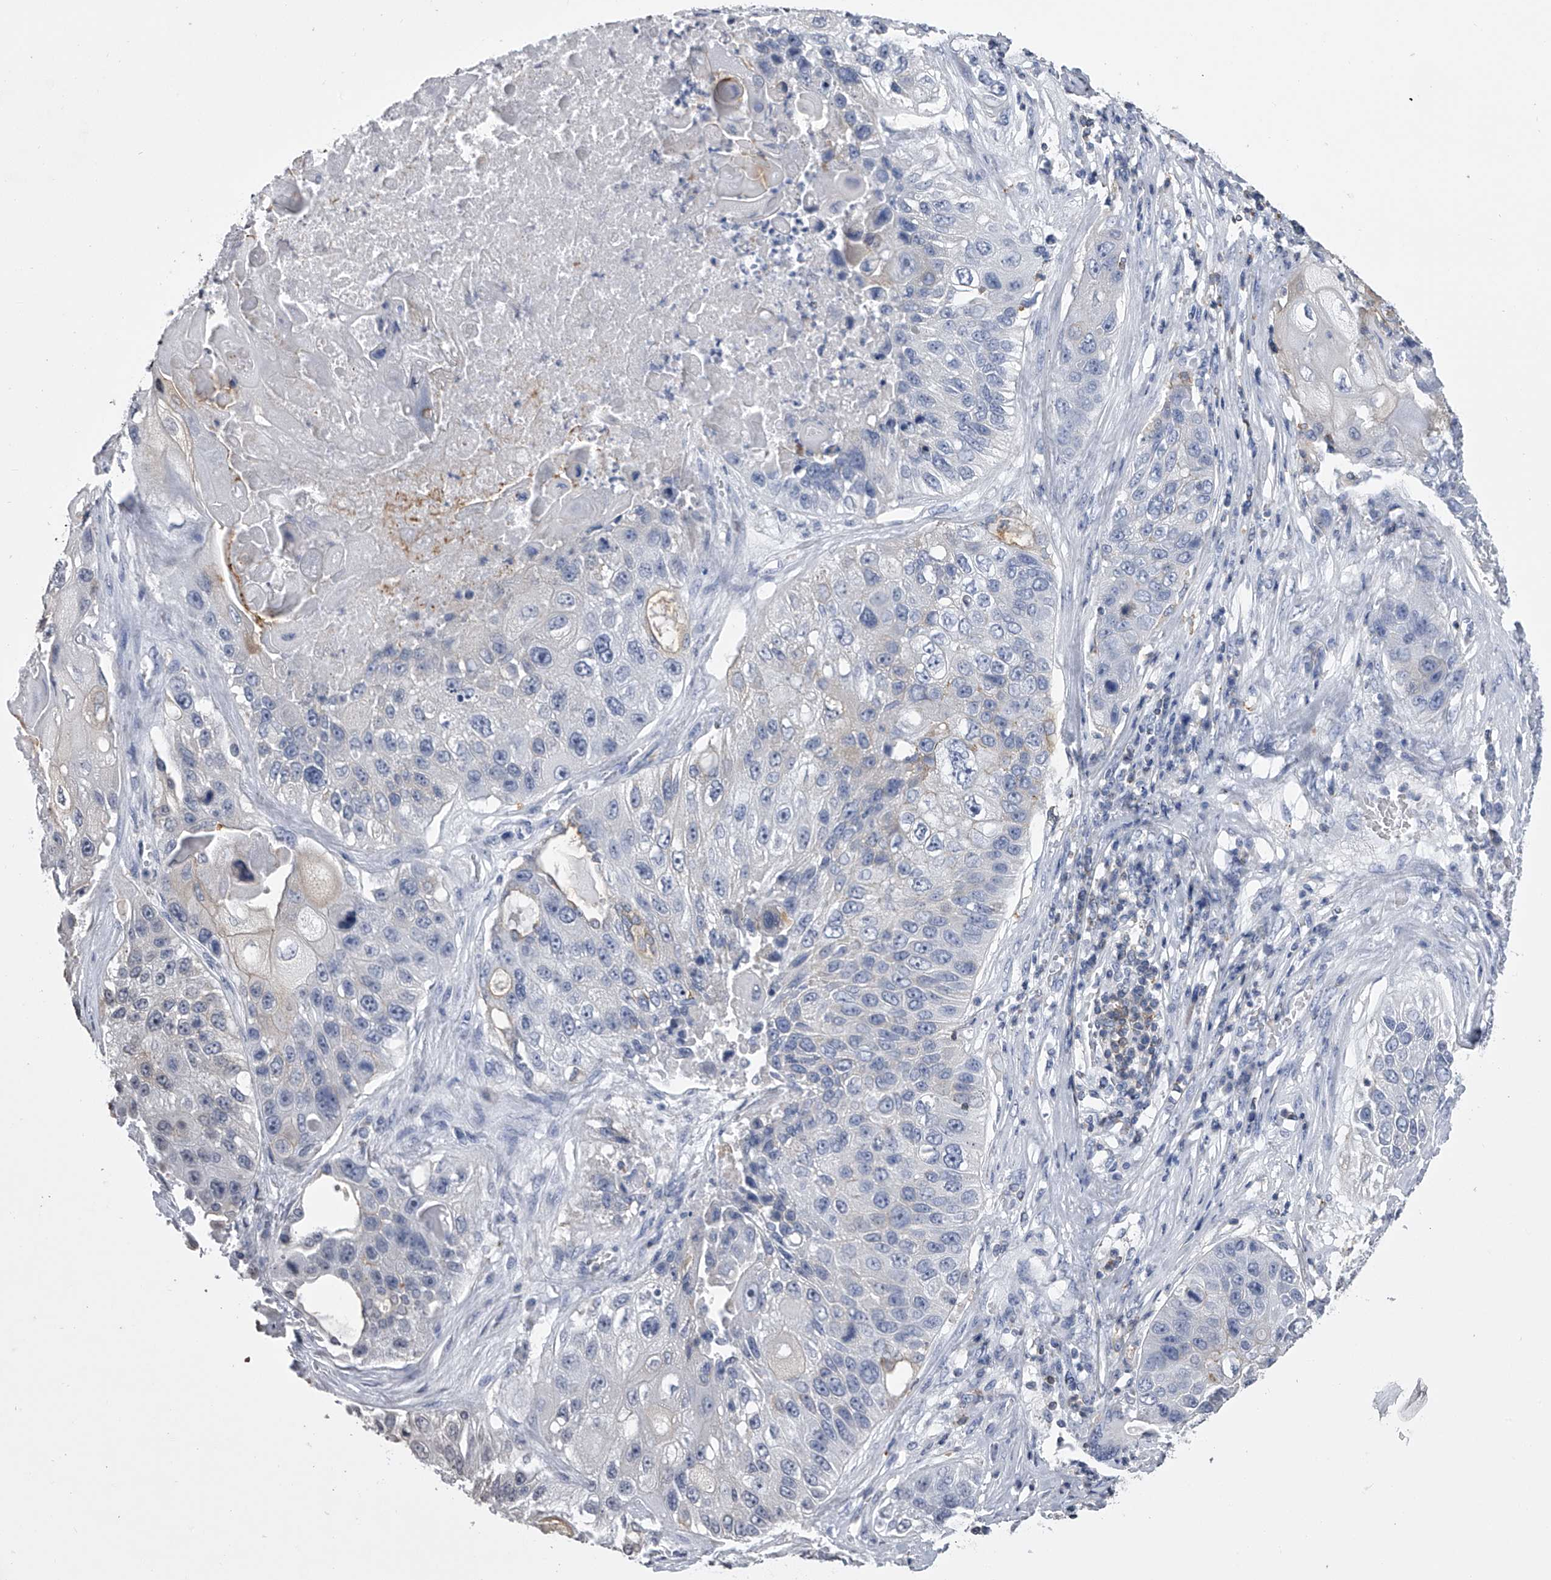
{"staining": {"intensity": "negative", "quantity": "none", "location": "none"}, "tissue": "lung cancer", "cell_type": "Tumor cells", "image_type": "cancer", "snomed": [{"axis": "morphology", "description": "Squamous cell carcinoma, NOS"}, {"axis": "topography", "description": "Lung"}], "caption": "IHC of human lung cancer (squamous cell carcinoma) displays no positivity in tumor cells.", "gene": "TASP1", "patient": {"sex": "male", "age": 61}}